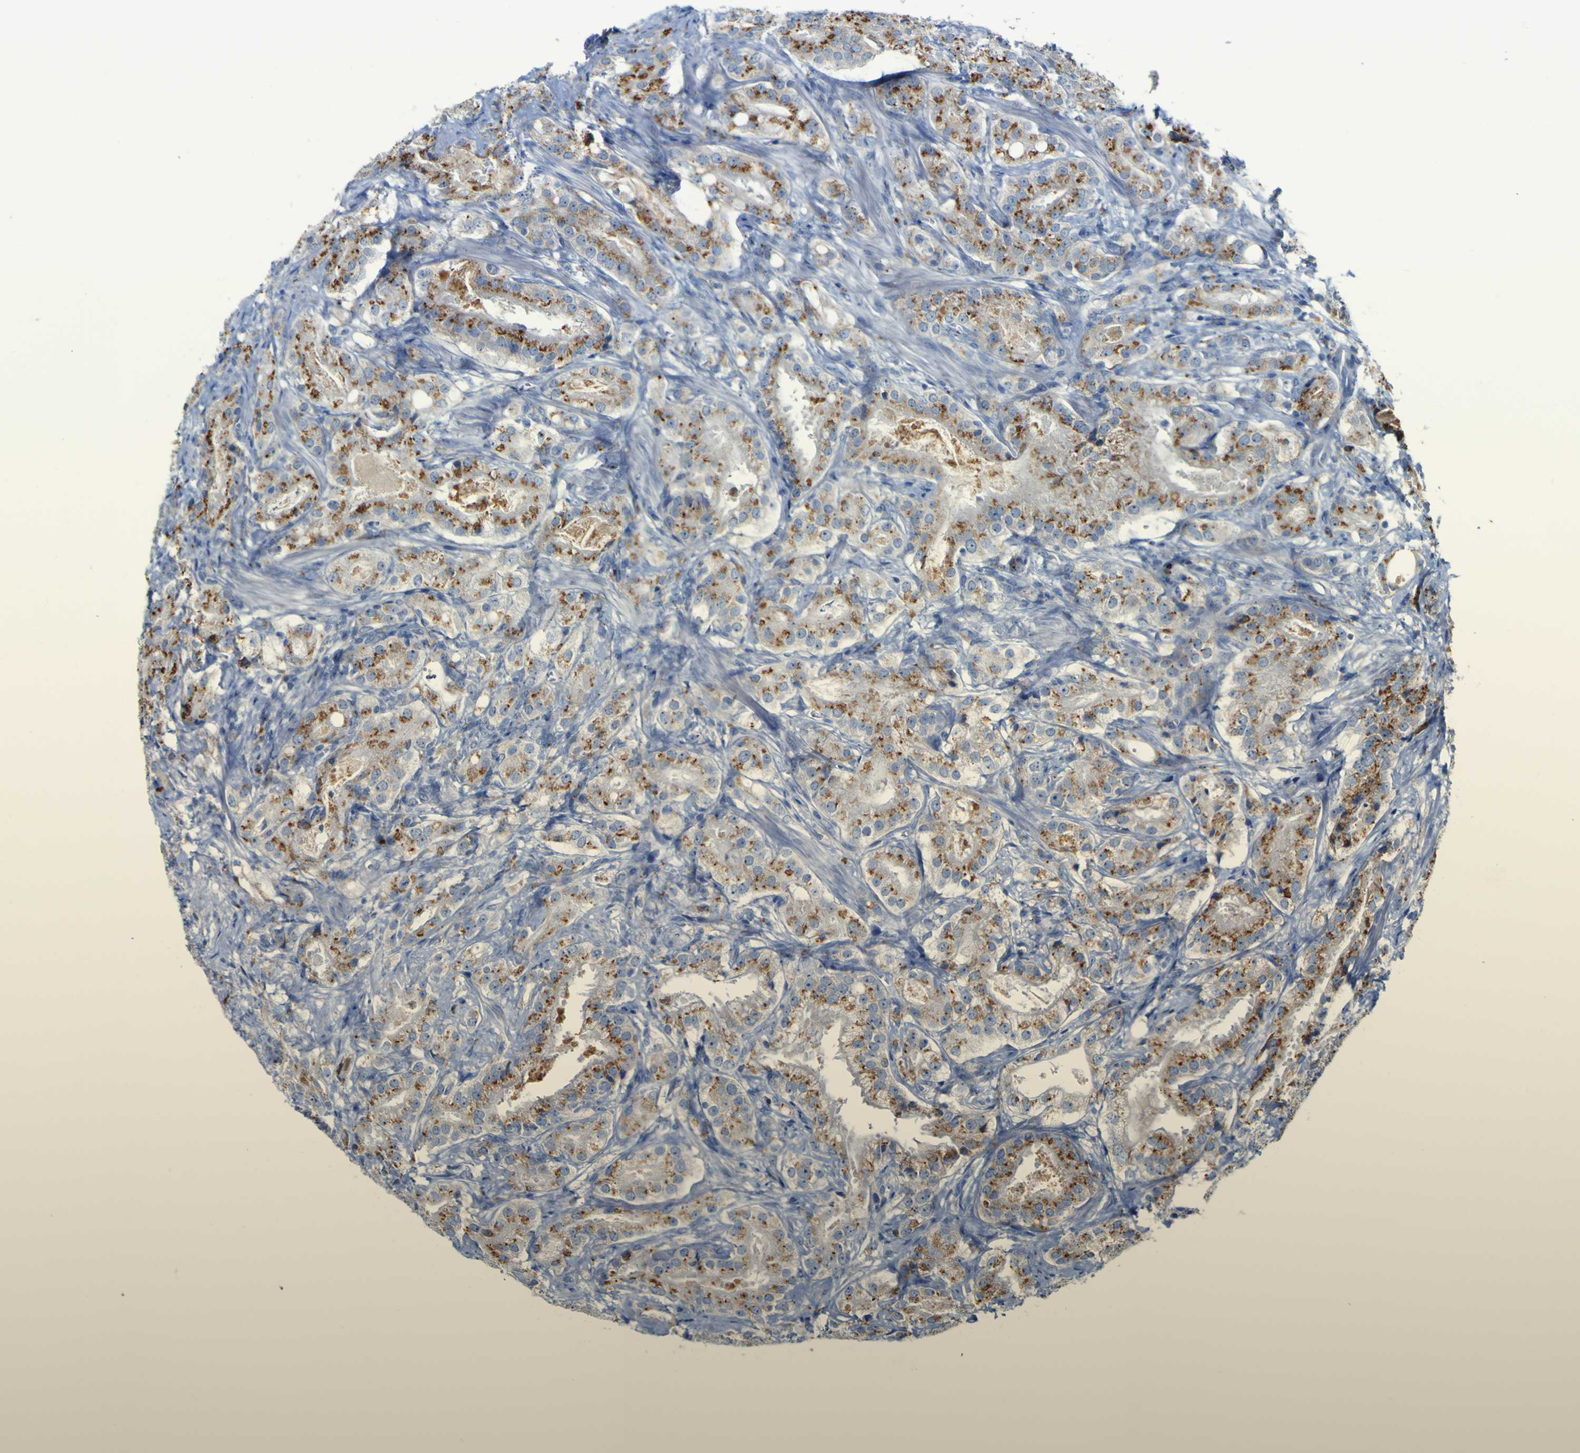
{"staining": {"intensity": "moderate", "quantity": ">75%", "location": "cytoplasmic/membranous"}, "tissue": "prostate cancer", "cell_type": "Tumor cells", "image_type": "cancer", "snomed": [{"axis": "morphology", "description": "Adenocarcinoma, High grade"}, {"axis": "topography", "description": "Prostate"}], "caption": "Immunohistochemistry histopathology image of human prostate adenocarcinoma (high-grade) stained for a protein (brown), which reveals medium levels of moderate cytoplasmic/membranous positivity in approximately >75% of tumor cells.", "gene": "PTPRF", "patient": {"sex": "male", "age": 64}}